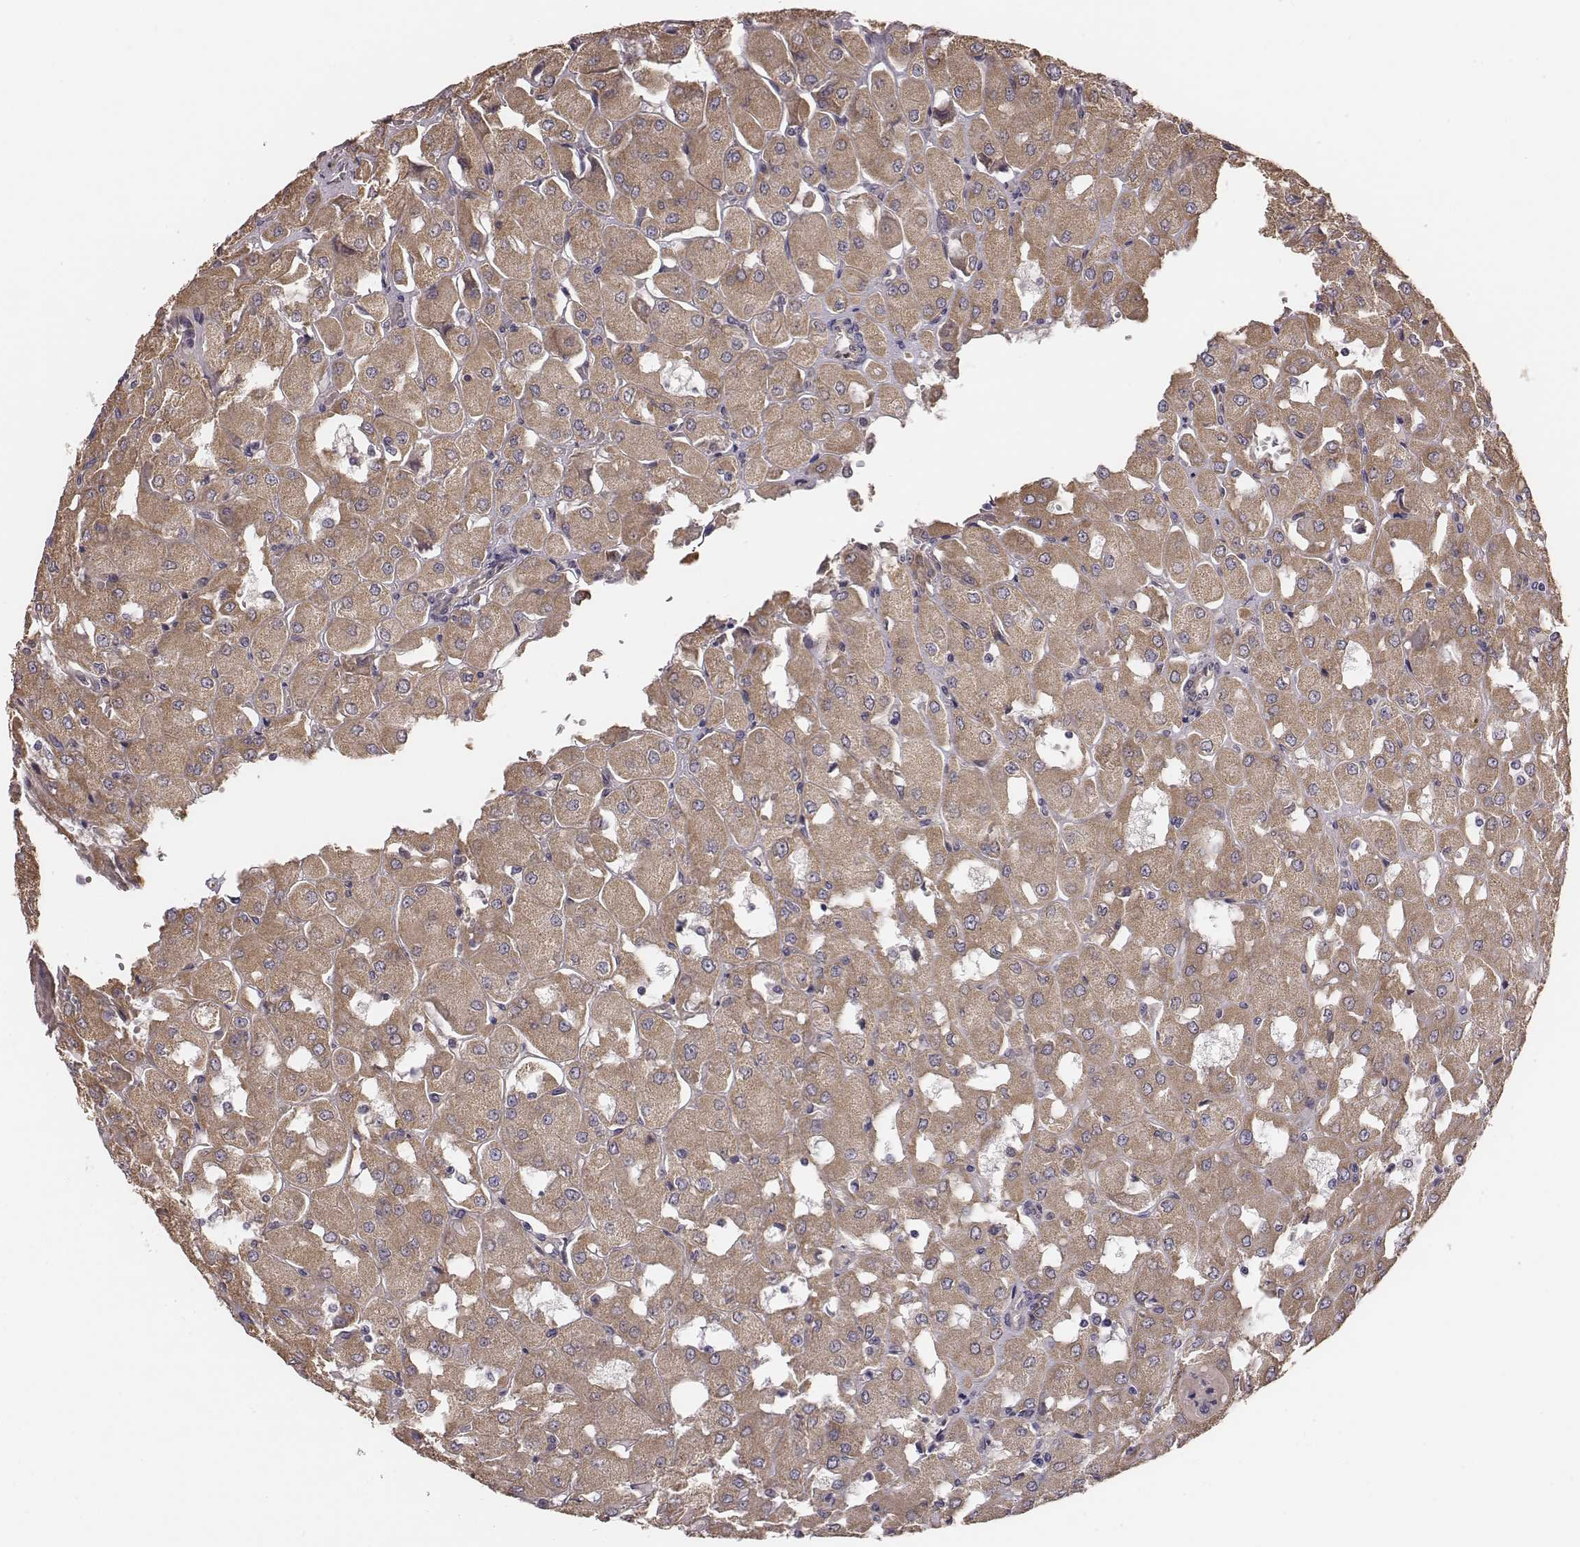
{"staining": {"intensity": "weak", "quantity": ">75%", "location": "cytoplasmic/membranous"}, "tissue": "renal cancer", "cell_type": "Tumor cells", "image_type": "cancer", "snomed": [{"axis": "morphology", "description": "Adenocarcinoma, NOS"}, {"axis": "topography", "description": "Kidney"}], "caption": "IHC of renal cancer (adenocarcinoma) demonstrates low levels of weak cytoplasmic/membranous staining in approximately >75% of tumor cells. The staining was performed using DAB (3,3'-diaminobenzidine) to visualize the protein expression in brown, while the nuclei were stained in blue with hematoxylin (Magnification: 20x).", "gene": "HAVCR1", "patient": {"sex": "male", "age": 72}}